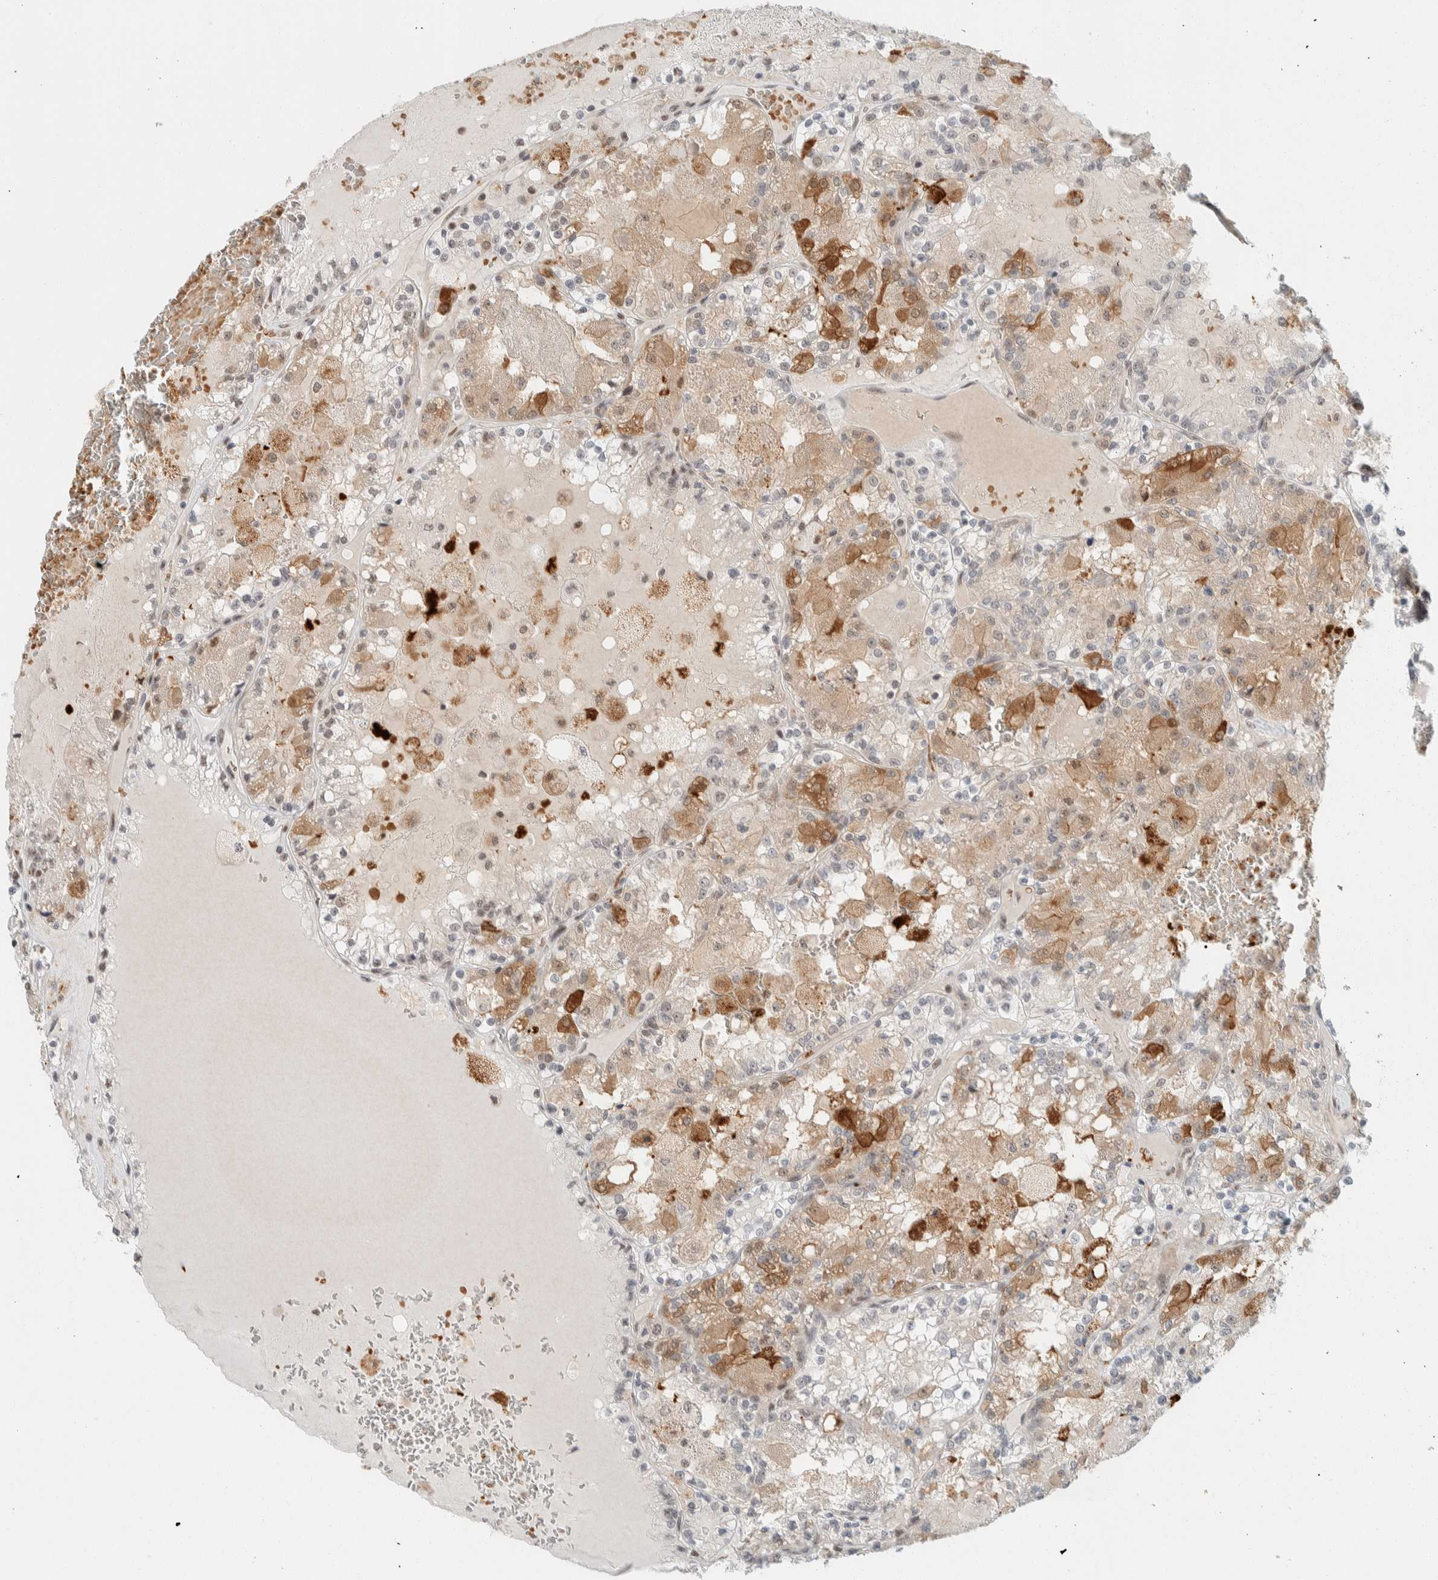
{"staining": {"intensity": "moderate", "quantity": "<25%", "location": "cytoplasmic/membranous"}, "tissue": "renal cancer", "cell_type": "Tumor cells", "image_type": "cancer", "snomed": [{"axis": "morphology", "description": "Adenocarcinoma, NOS"}, {"axis": "topography", "description": "Kidney"}], "caption": "Protein staining by immunohistochemistry (IHC) displays moderate cytoplasmic/membranous staining in about <25% of tumor cells in renal cancer (adenocarcinoma).", "gene": "ZBTB2", "patient": {"sex": "female", "age": 56}}